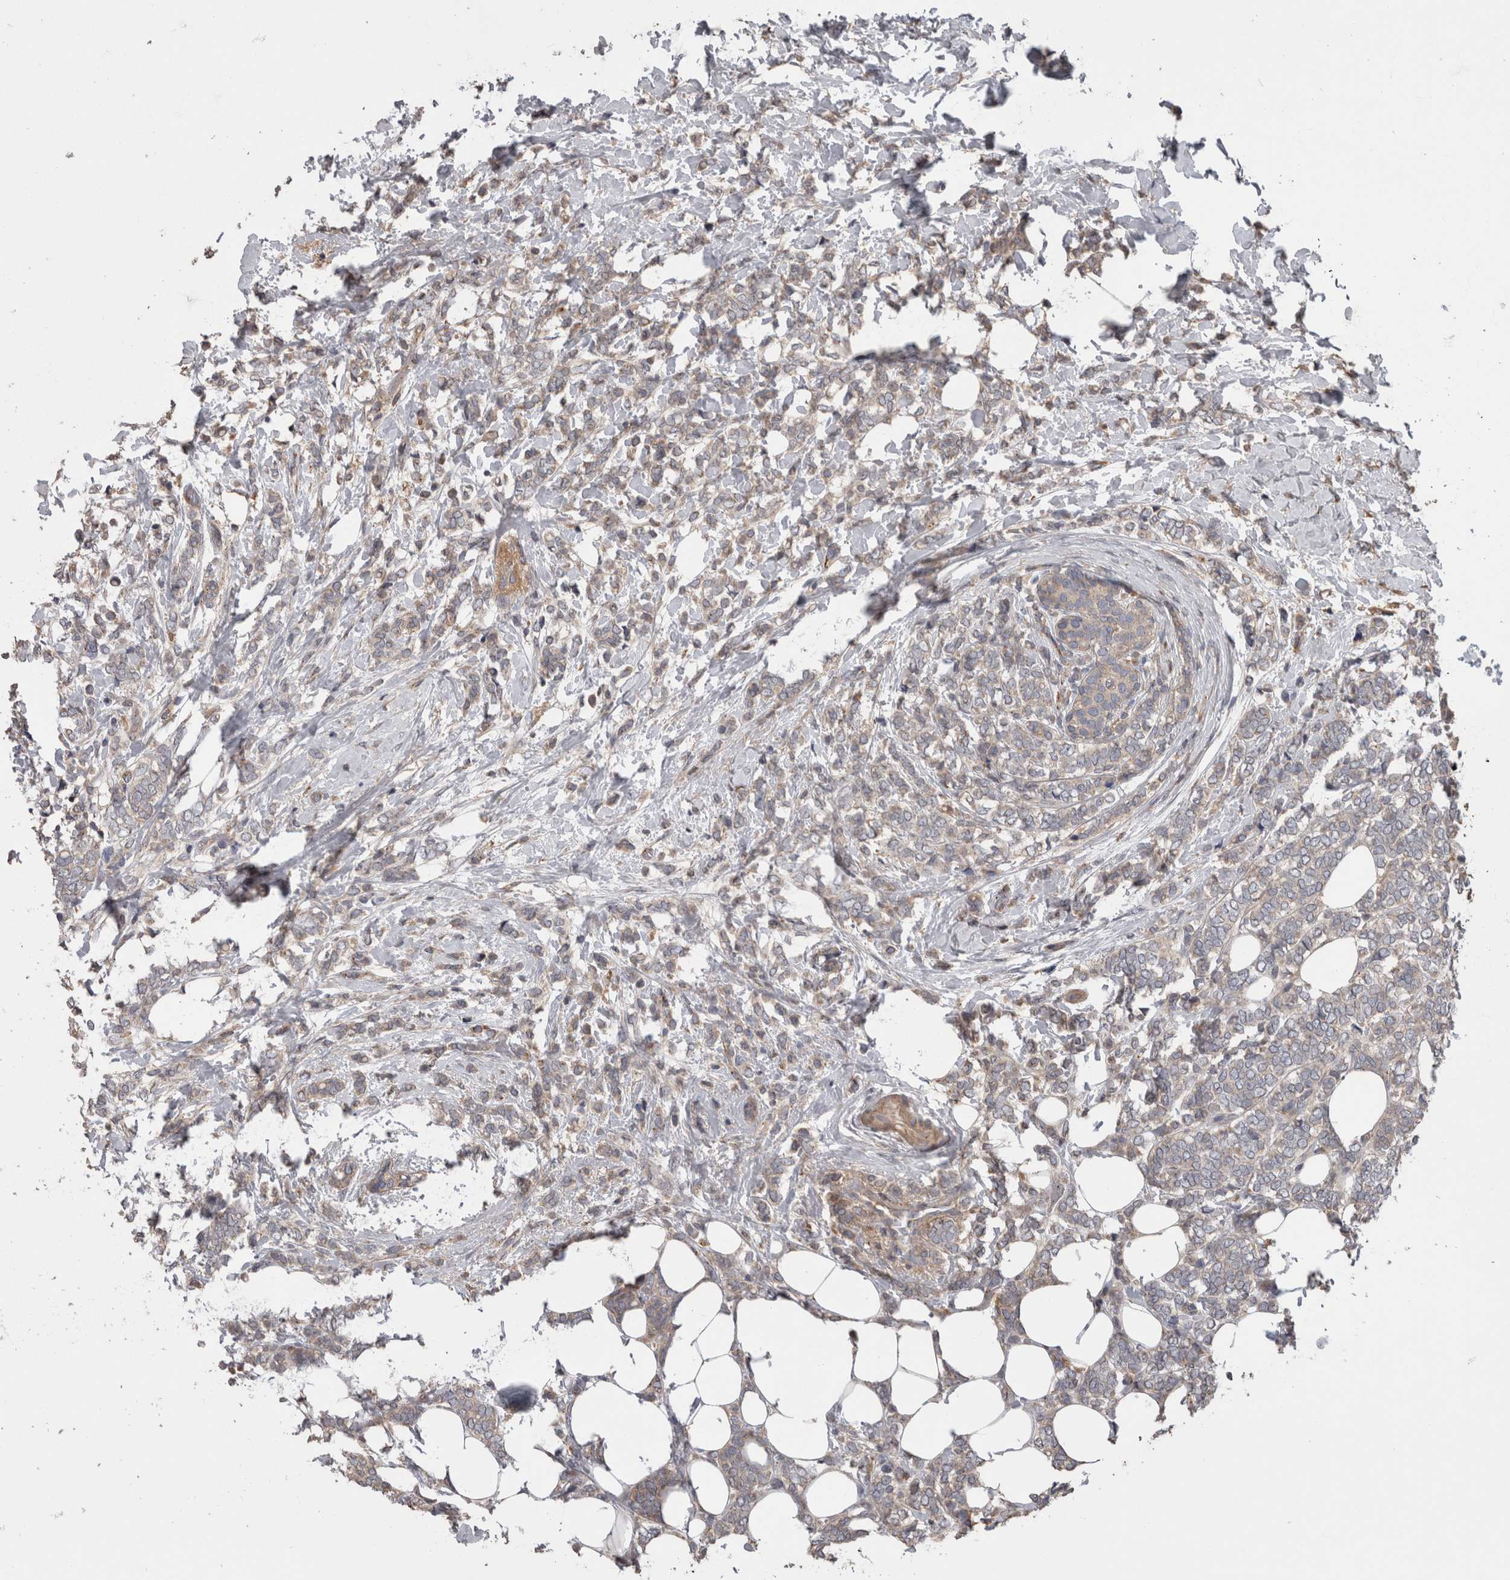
{"staining": {"intensity": "weak", "quantity": ">75%", "location": "cytoplasmic/membranous"}, "tissue": "breast cancer", "cell_type": "Tumor cells", "image_type": "cancer", "snomed": [{"axis": "morphology", "description": "Lobular carcinoma"}, {"axis": "topography", "description": "Breast"}], "caption": "Immunohistochemical staining of human breast cancer demonstrates low levels of weak cytoplasmic/membranous positivity in about >75% of tumor cells.", "gene": "STC1", "patient": {"sex": "female", "age": 50}}